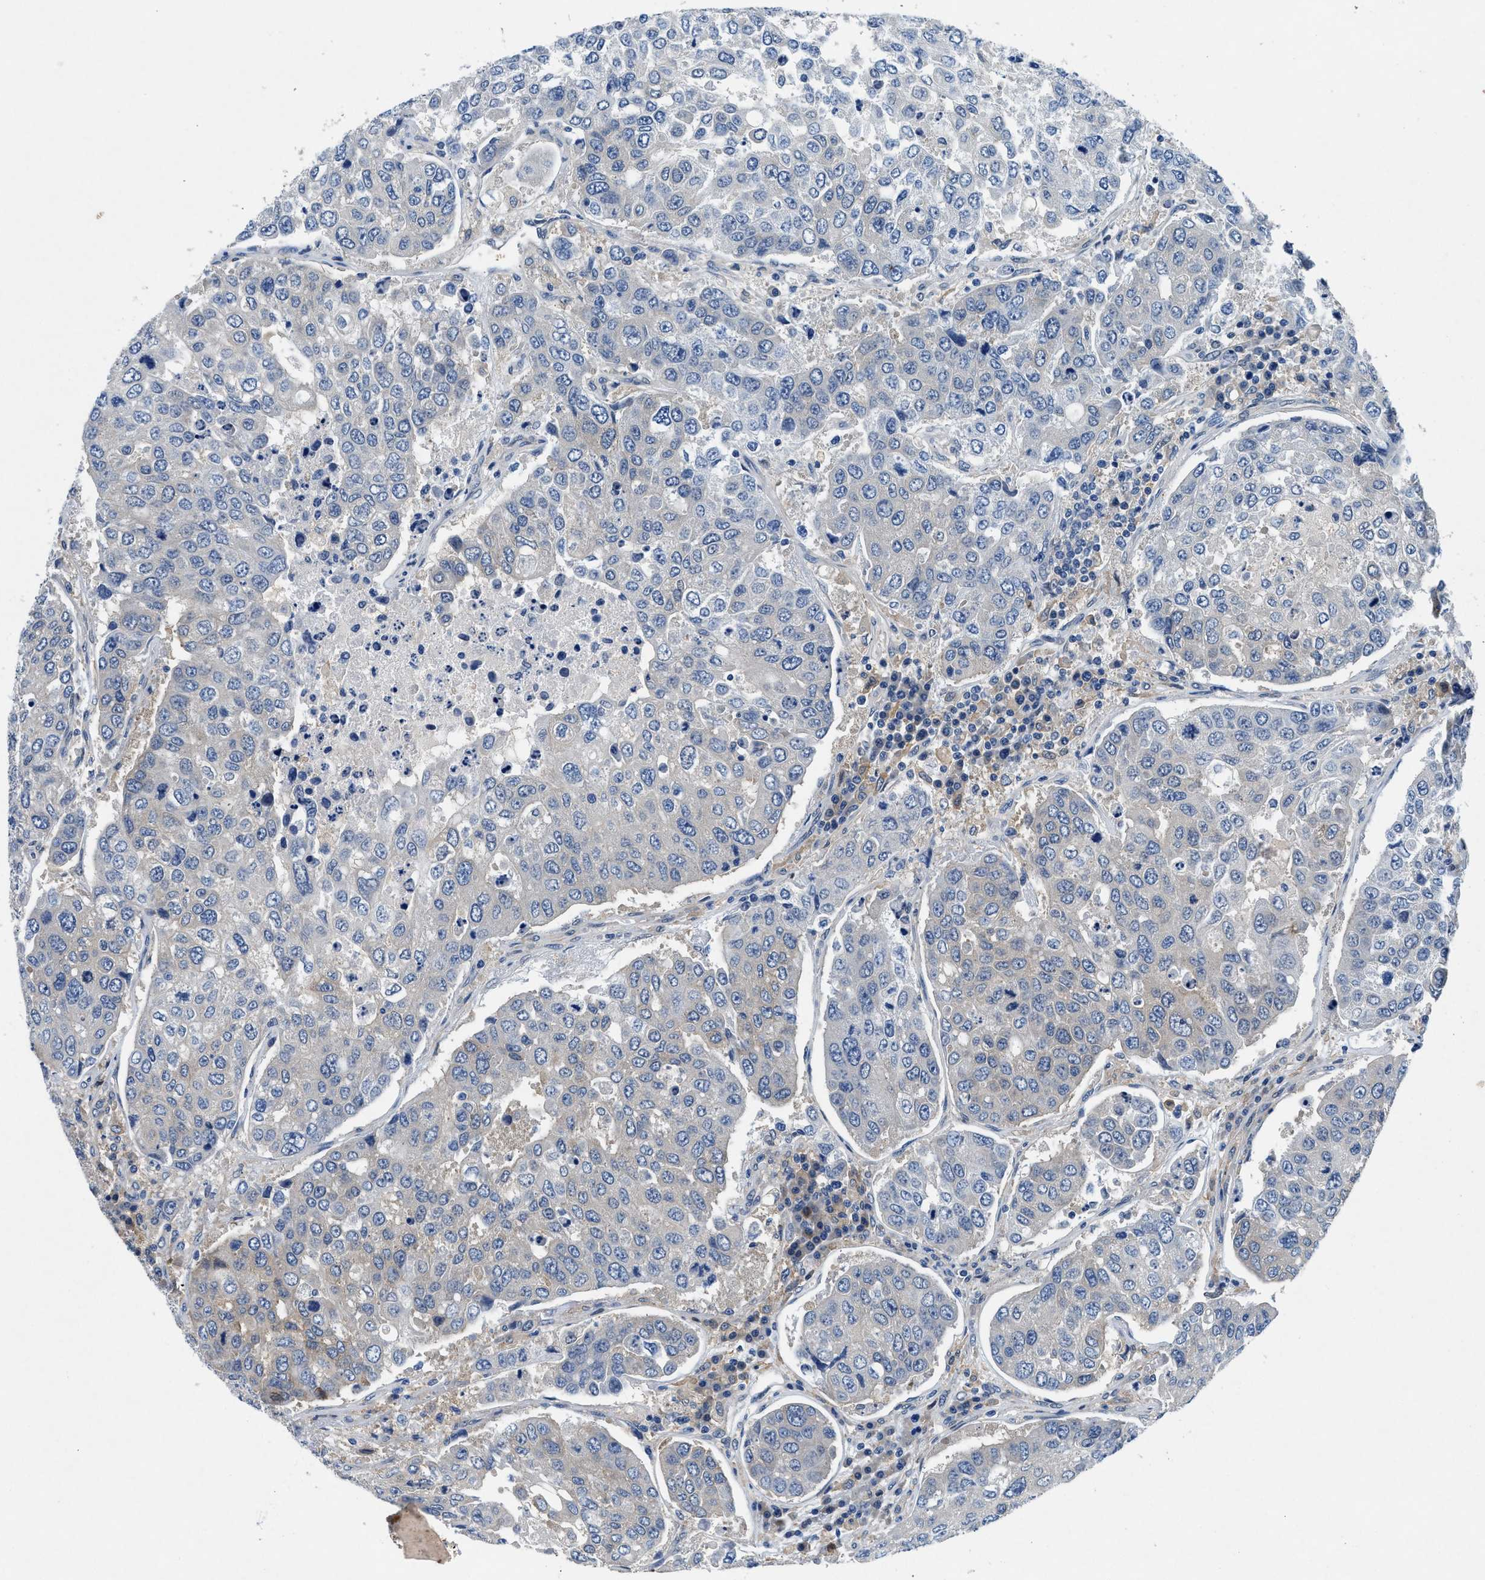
{"staining": {"intensity": "negative", "quantity": "none", "location": "none"}, "tissue": "urothelial cancer", "cell_type": "Tumor cells", "image_type": "cancer", "snomed": [{"axis": "morphology", "description": "Urothelial carcinoma, High grade"}, {"axis": "topography", "description": "Lymph node"}, {"axis": "topography", "description": "Urinary bladder"}], "caption": "Tumor cells show no significant protein staining in high-grade urothelial carcinoma.", "gene": "COPS2", "patient": {"sex": "male", "age": 51}}